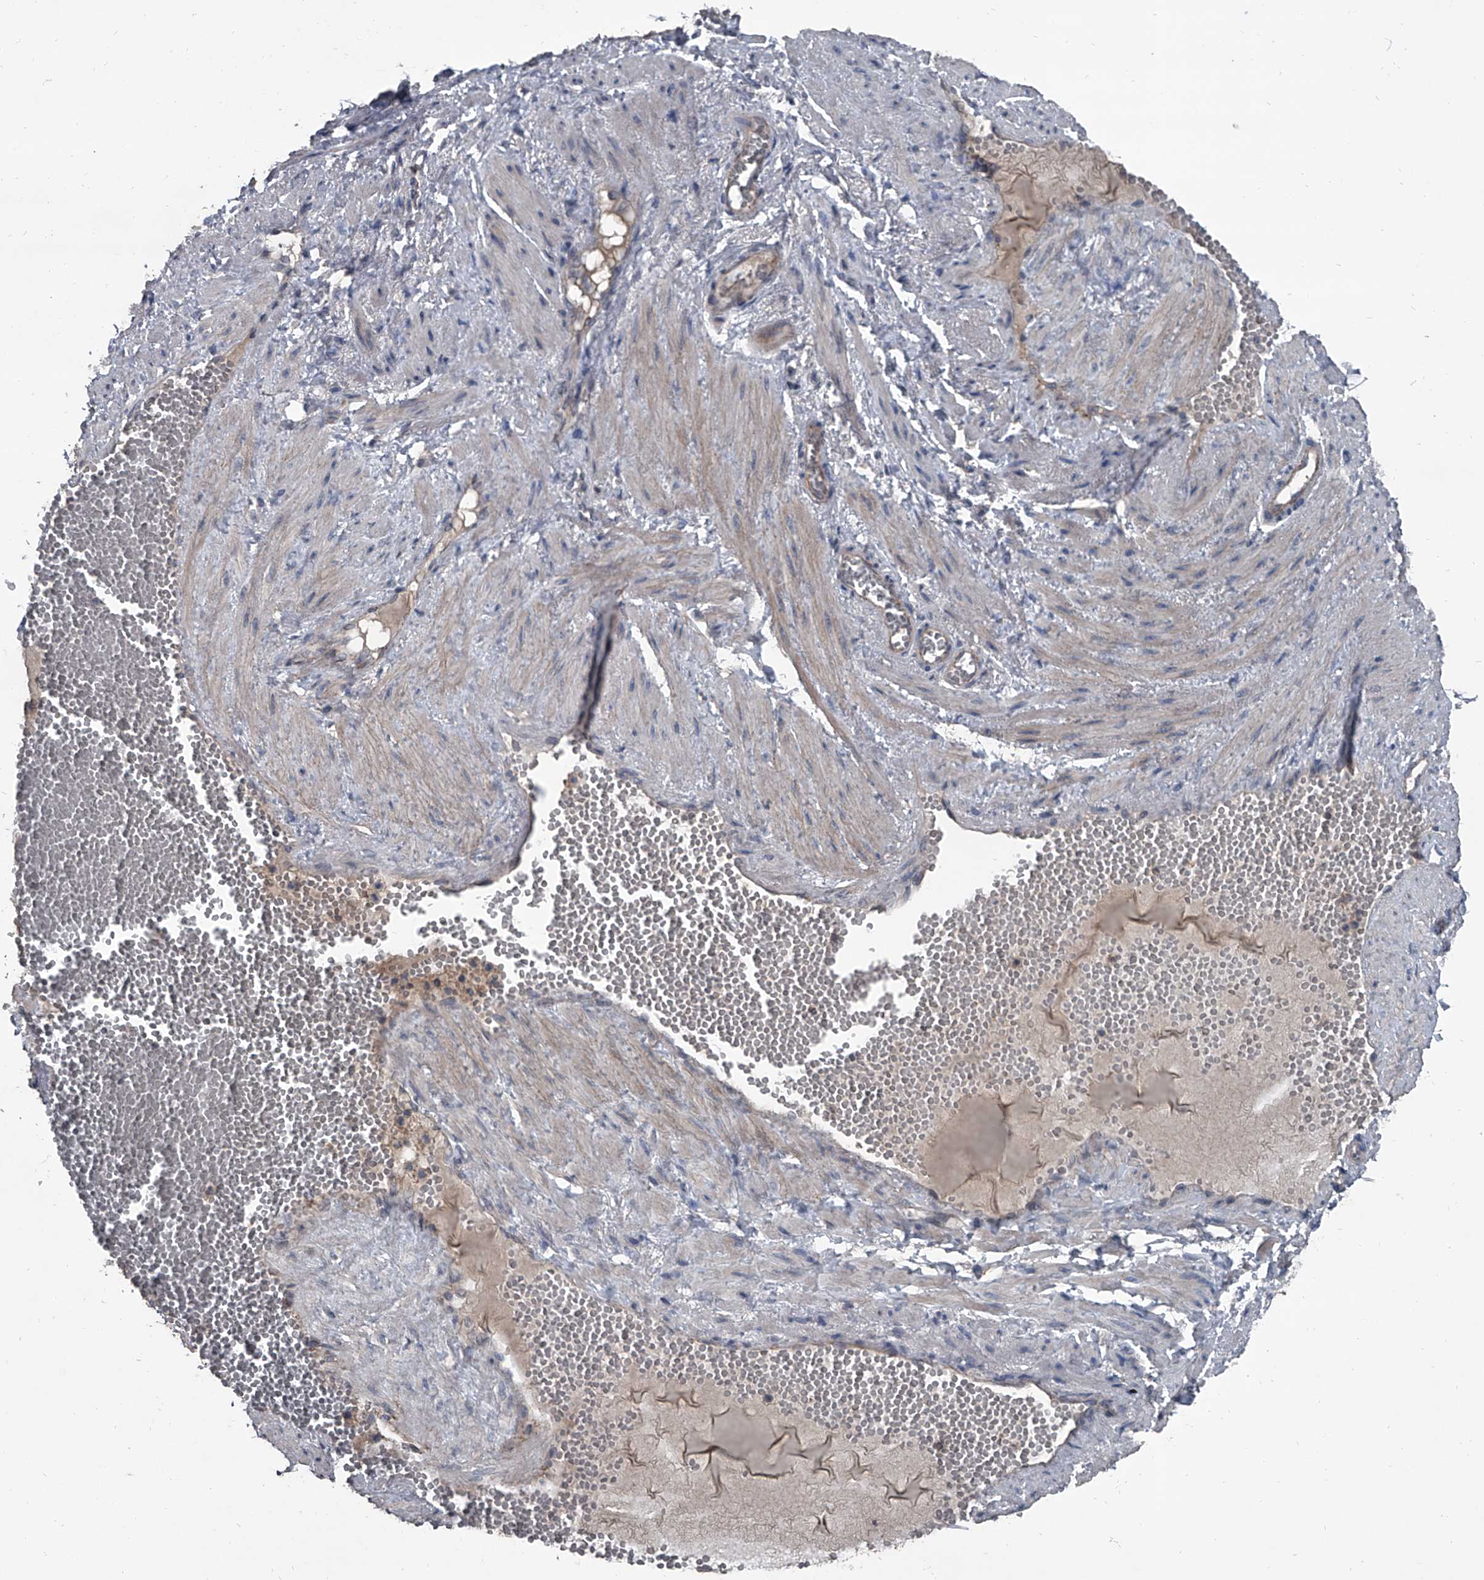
{"staining": {"intensity": "negative", "quantity": "none", "location": "none"}, "tissue": "adipose tissue", "cell_type": "Adipocytes", "image_type": "normal", "snomed": [{"axis": "morphology", "description": "Normal tissue, NOS"}, {"axis": "topography", "description": "Smooth muscle"}, {"axis": "topography", "description": "Peripheral nerve tissue"}], "caption": "Immunohistochemistry (IHC) histopathology image of unremarkable human adipose tissue stained for a protein (brown), which demonstrates no staining in adipocytes.", "gene": "OARD1", "patient": {"sex": "female", "age": 39}}